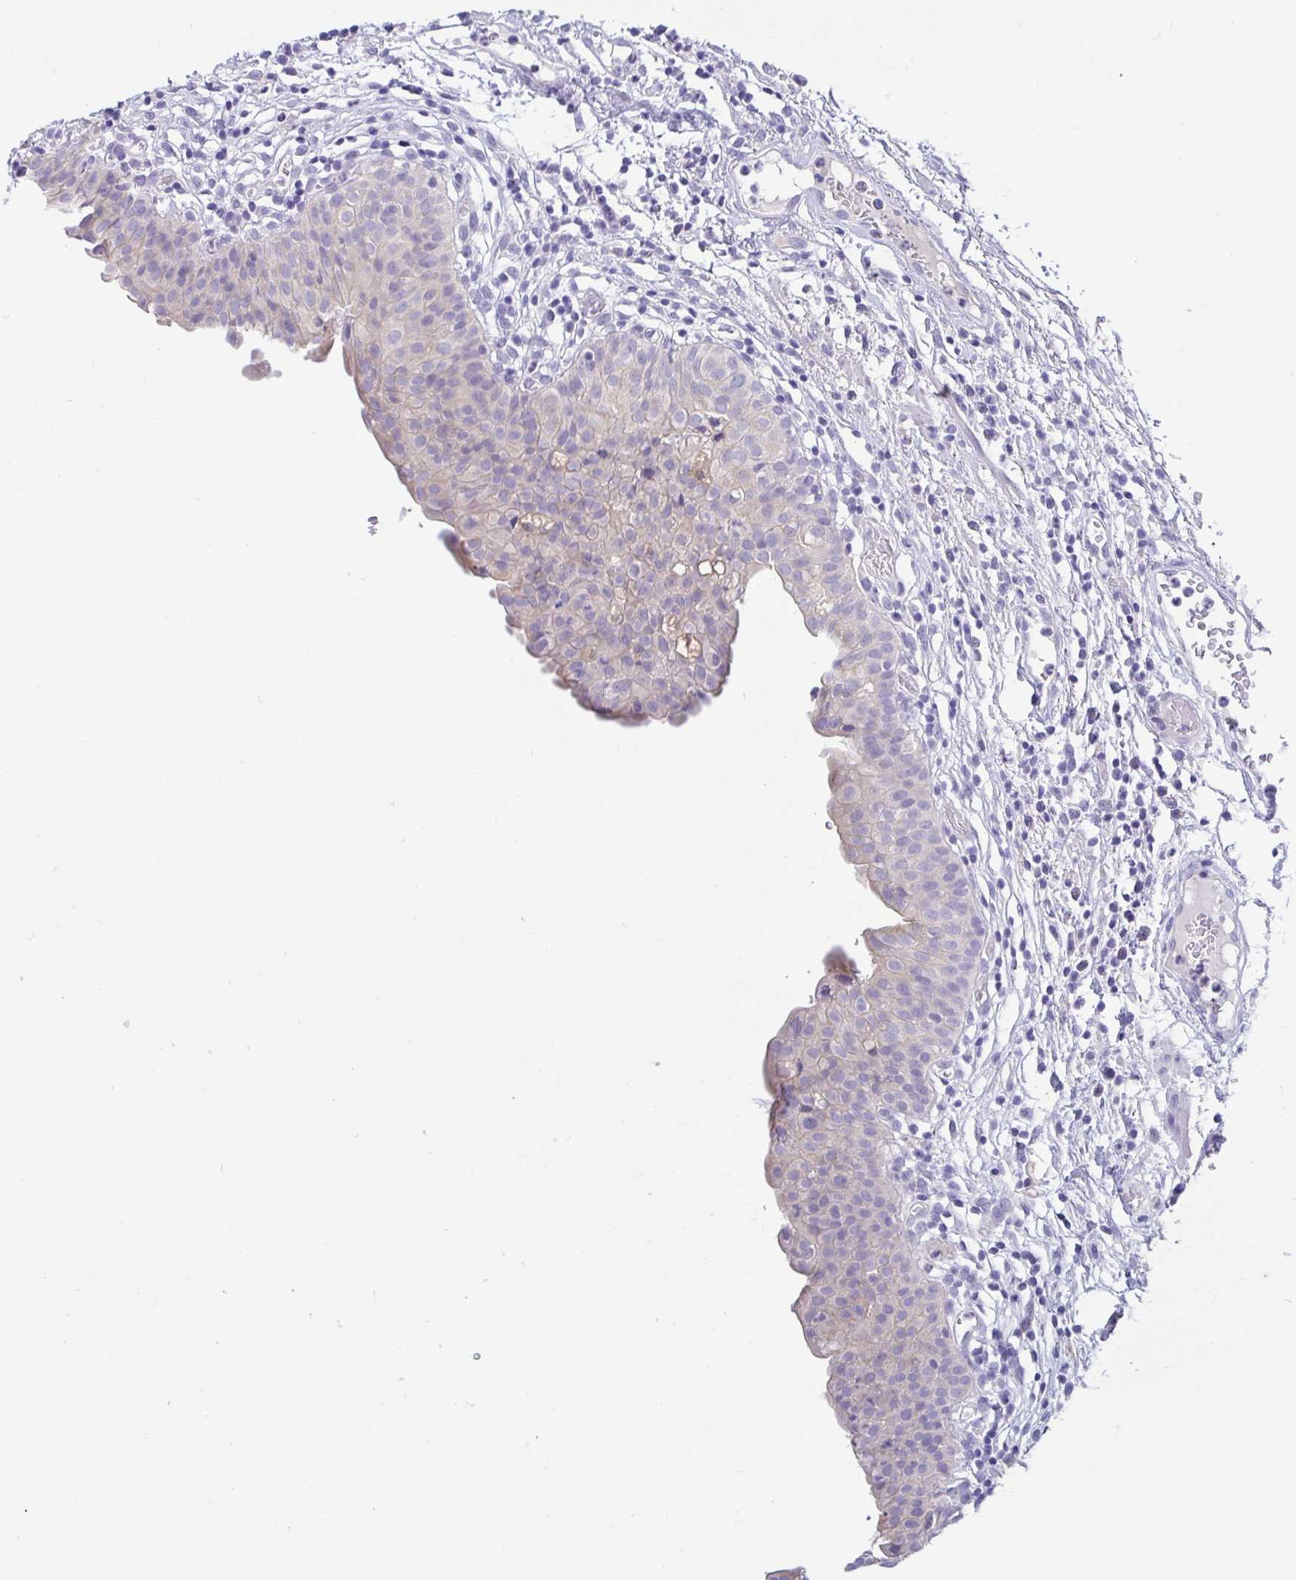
{"staining": {"intensity": "negative", "quantity": "none", "location": "none"}, "tissue": "urinary bladder", "cell_type": "Urothelial cells", "image_type": "normal", "snomed": [{"axis": "morphology", "description": "Normal tissue, NOS"}, {"axis": "morphology", "description": "Inflammation, NOS"}, {"axis": "topography", "description": "Urinary bladder"}], "caption": "Urothelial cells show no significant protein staining in unremarkable urinary bladder. (DAB IHC visualized using brightfield microscopy, high magnification).", "gene": "FABP3", "patient": {"sex": "male", "age": 57}}